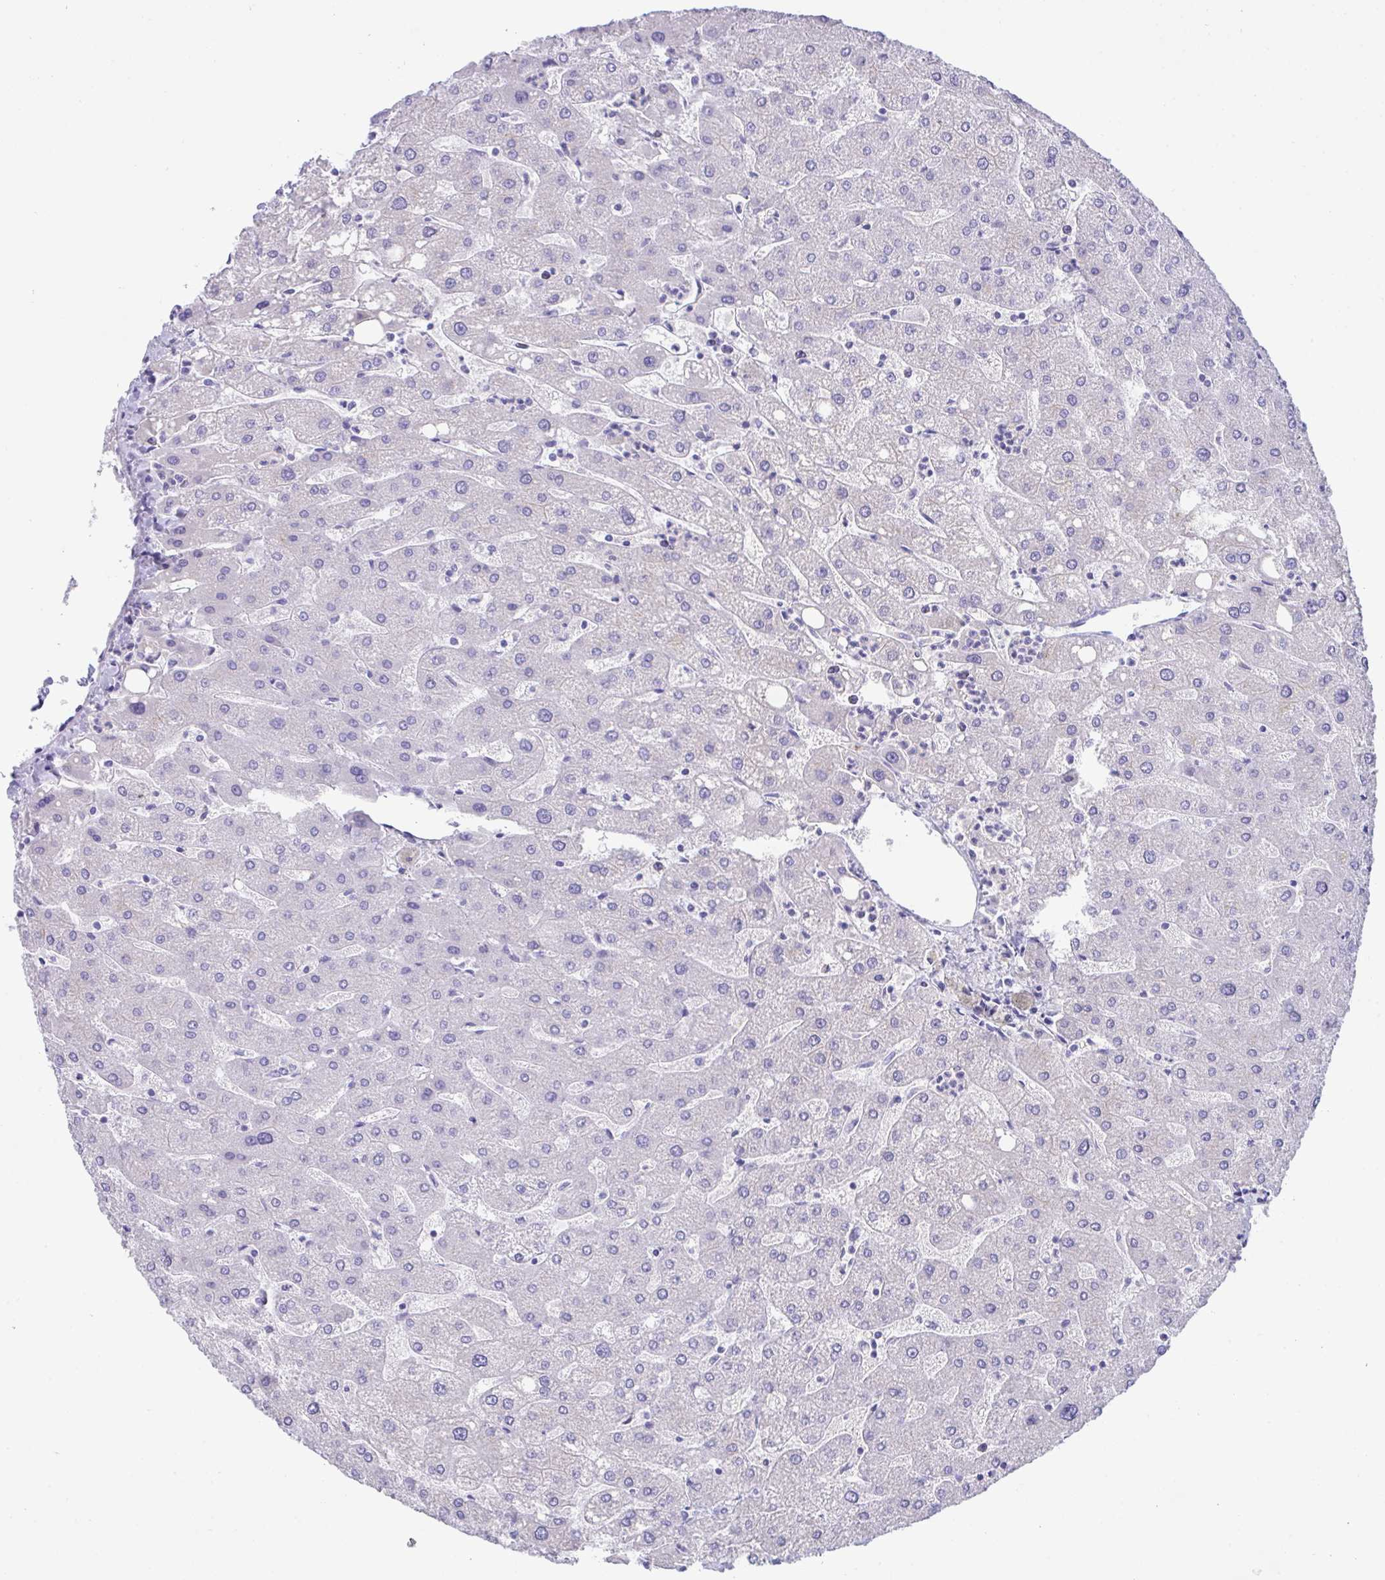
{"staining": {"intensity": "negative", "quantity": "none", "location": "none"}, "tissue": "liver", "cell_type": "Cholangiocytes", "image_type": "normal", "snomed": [{"axis": "morphology", "description": "Normal tissue, NOS"}, {"axis": "topography", "description": "Liver"}], "caption": "DAB immunohistochemical staining of benign liver shows no significant positivity in cholangiocytes.", "gene": "TMEM106B", "patient": {"sex": "male", "age": 67}}